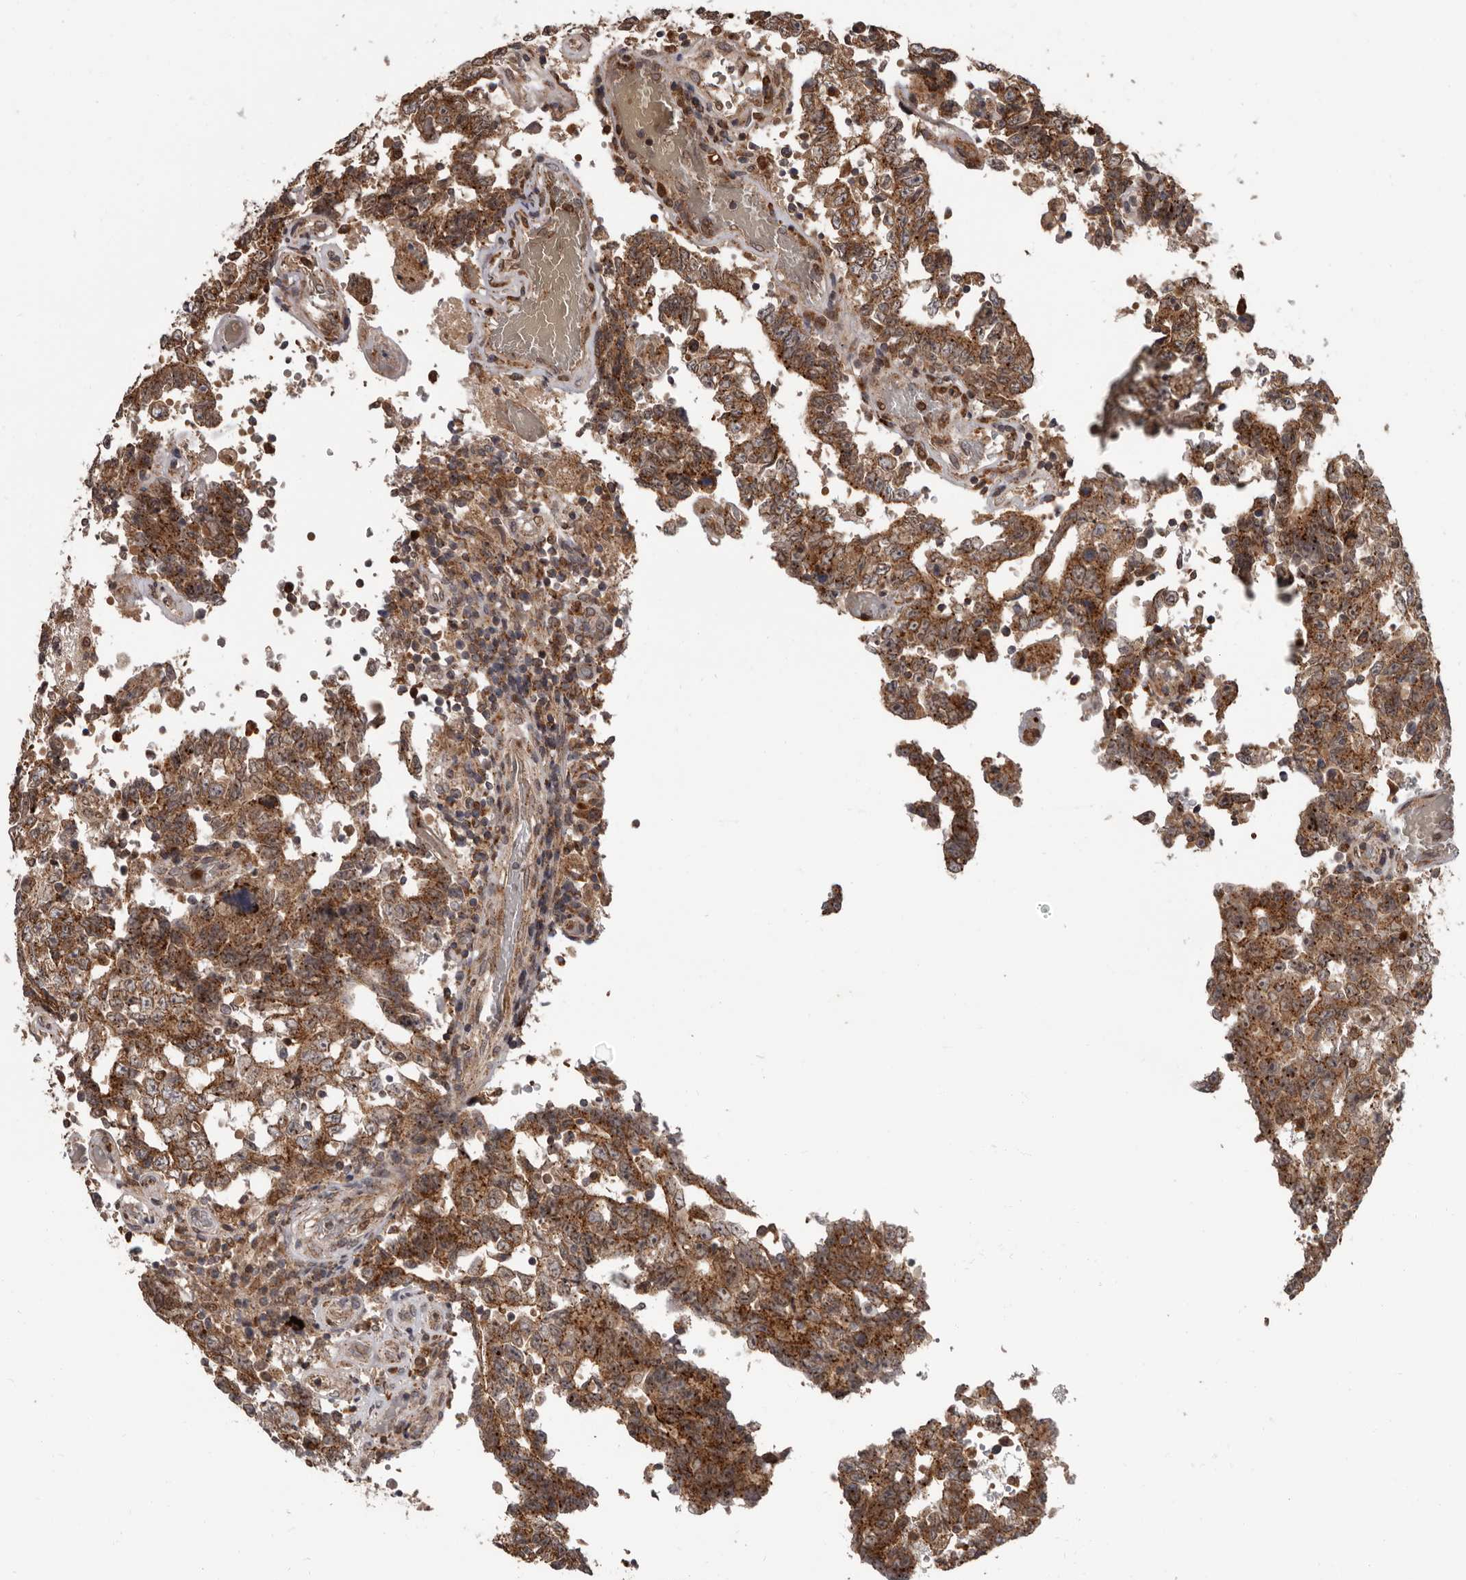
{"staining": {"intensity": "moderate", "quantity": ">75%", "location": "cytoplasmic/membranous"}, "tissue": "testis cancer", "cell_type": "Tumor cells", "image_type": "cancer", "snomed": [{"axis": "morphology", "description": "Carcinoma, Embryonal, NOS"}, {"axis": "topography", "description": "Testis"}], "caption": "A brown stain labels moderate cytoplasmic/membranous expression of a protein in testis cancer tumor cells.", "gene": "FGFR4", "patient": {"sex": "male", "age": 26}}